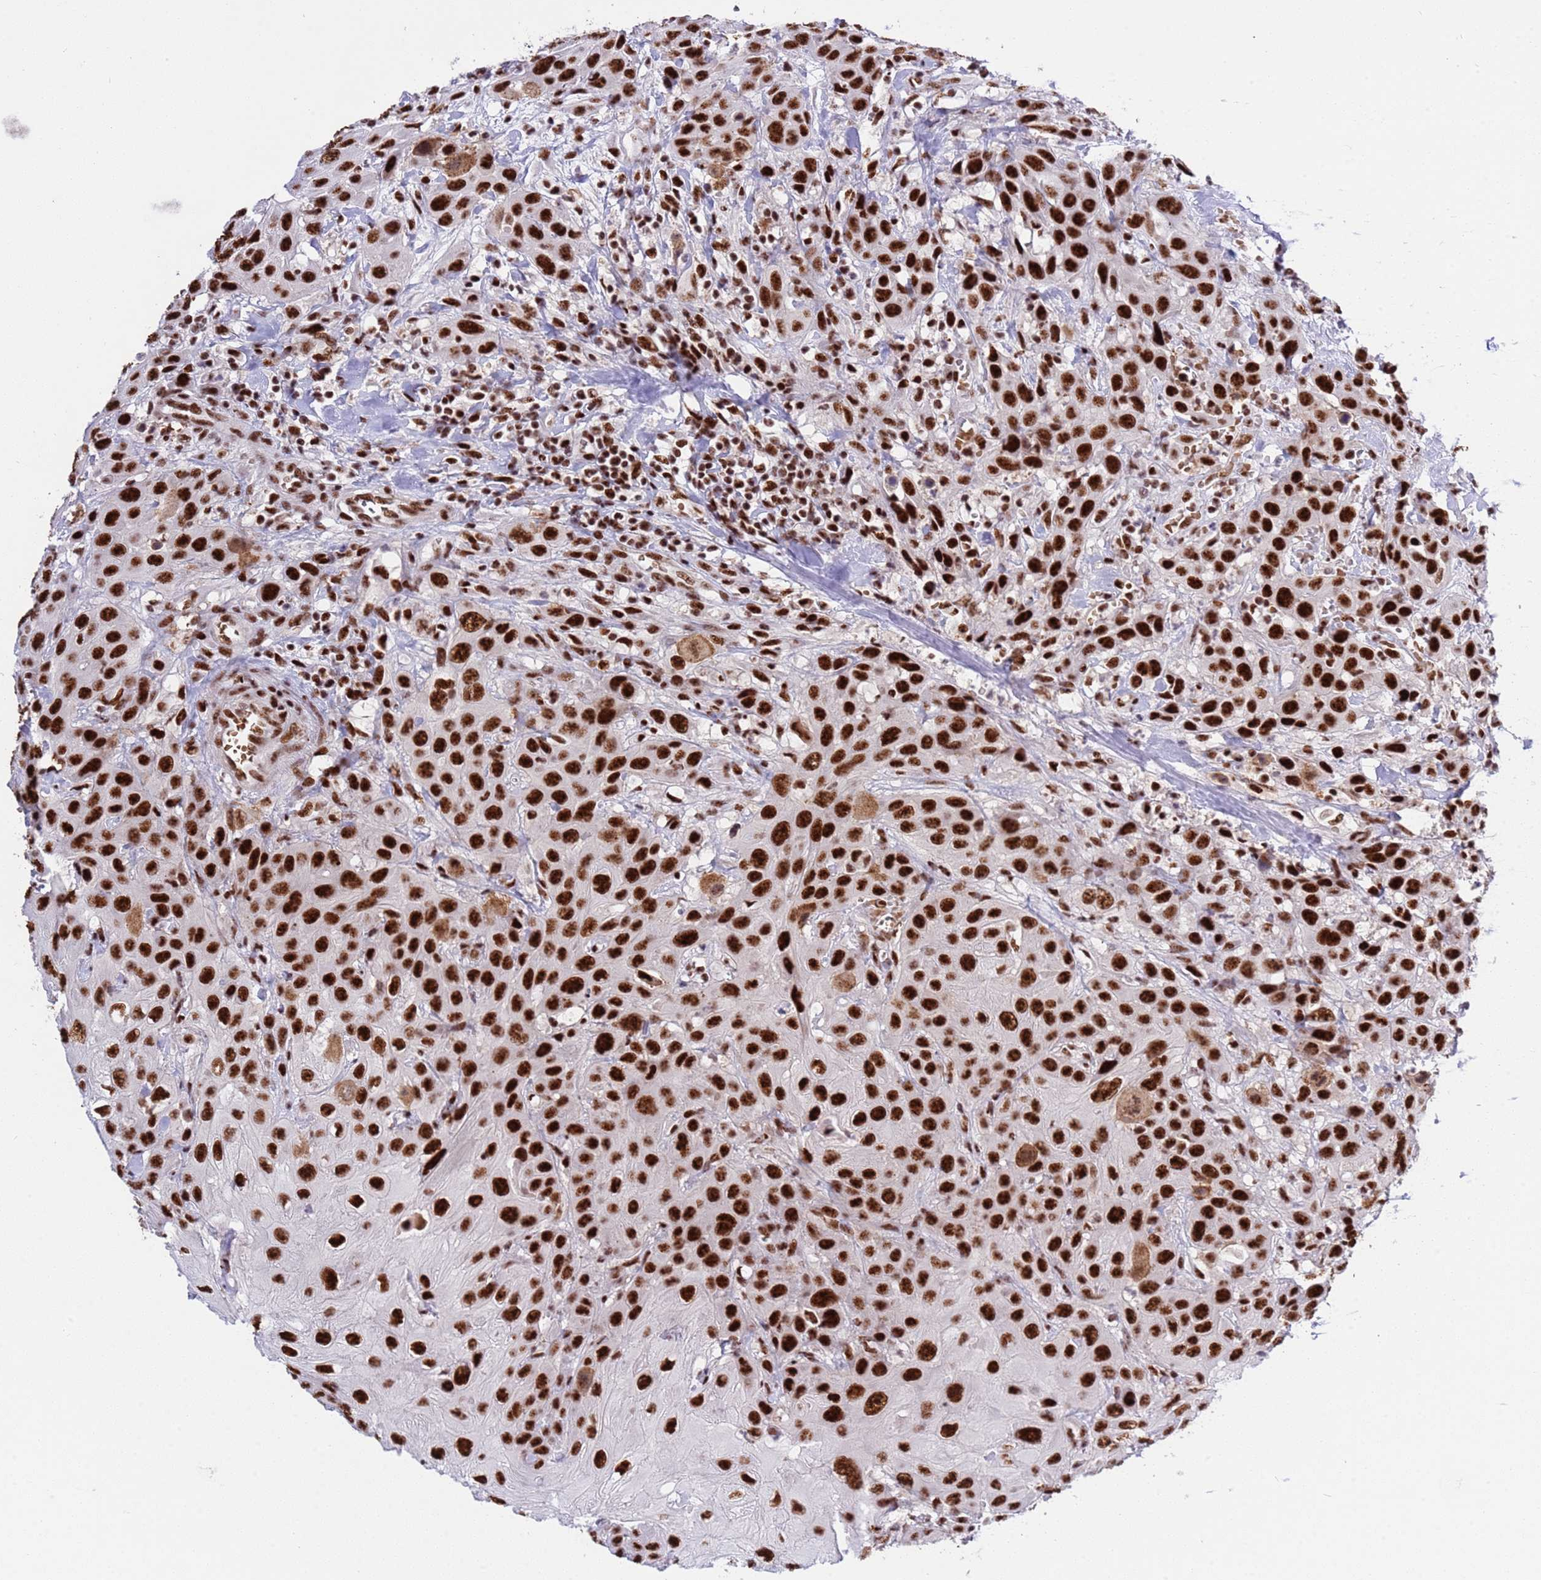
{"staining": {"intensity": "strong", "quantity": ">75%", "location": "nuclear"}, "tissue": "head and neck cancer", "cell_type": "Tumor cells", "image_type": "cancer", "snomed": [{"axis": "morphology", "description": "Squamous cell carcinoma, NOS"}, {"axis": "topography", "description": "Head-Neck"}], "caption": "Tumor cells show strong nuclear staining in approximately >75% of cells in head and neck squamous cell carcinoma.", "gene": "THOC2", "patient": {"sex": "male", "age": 81}}